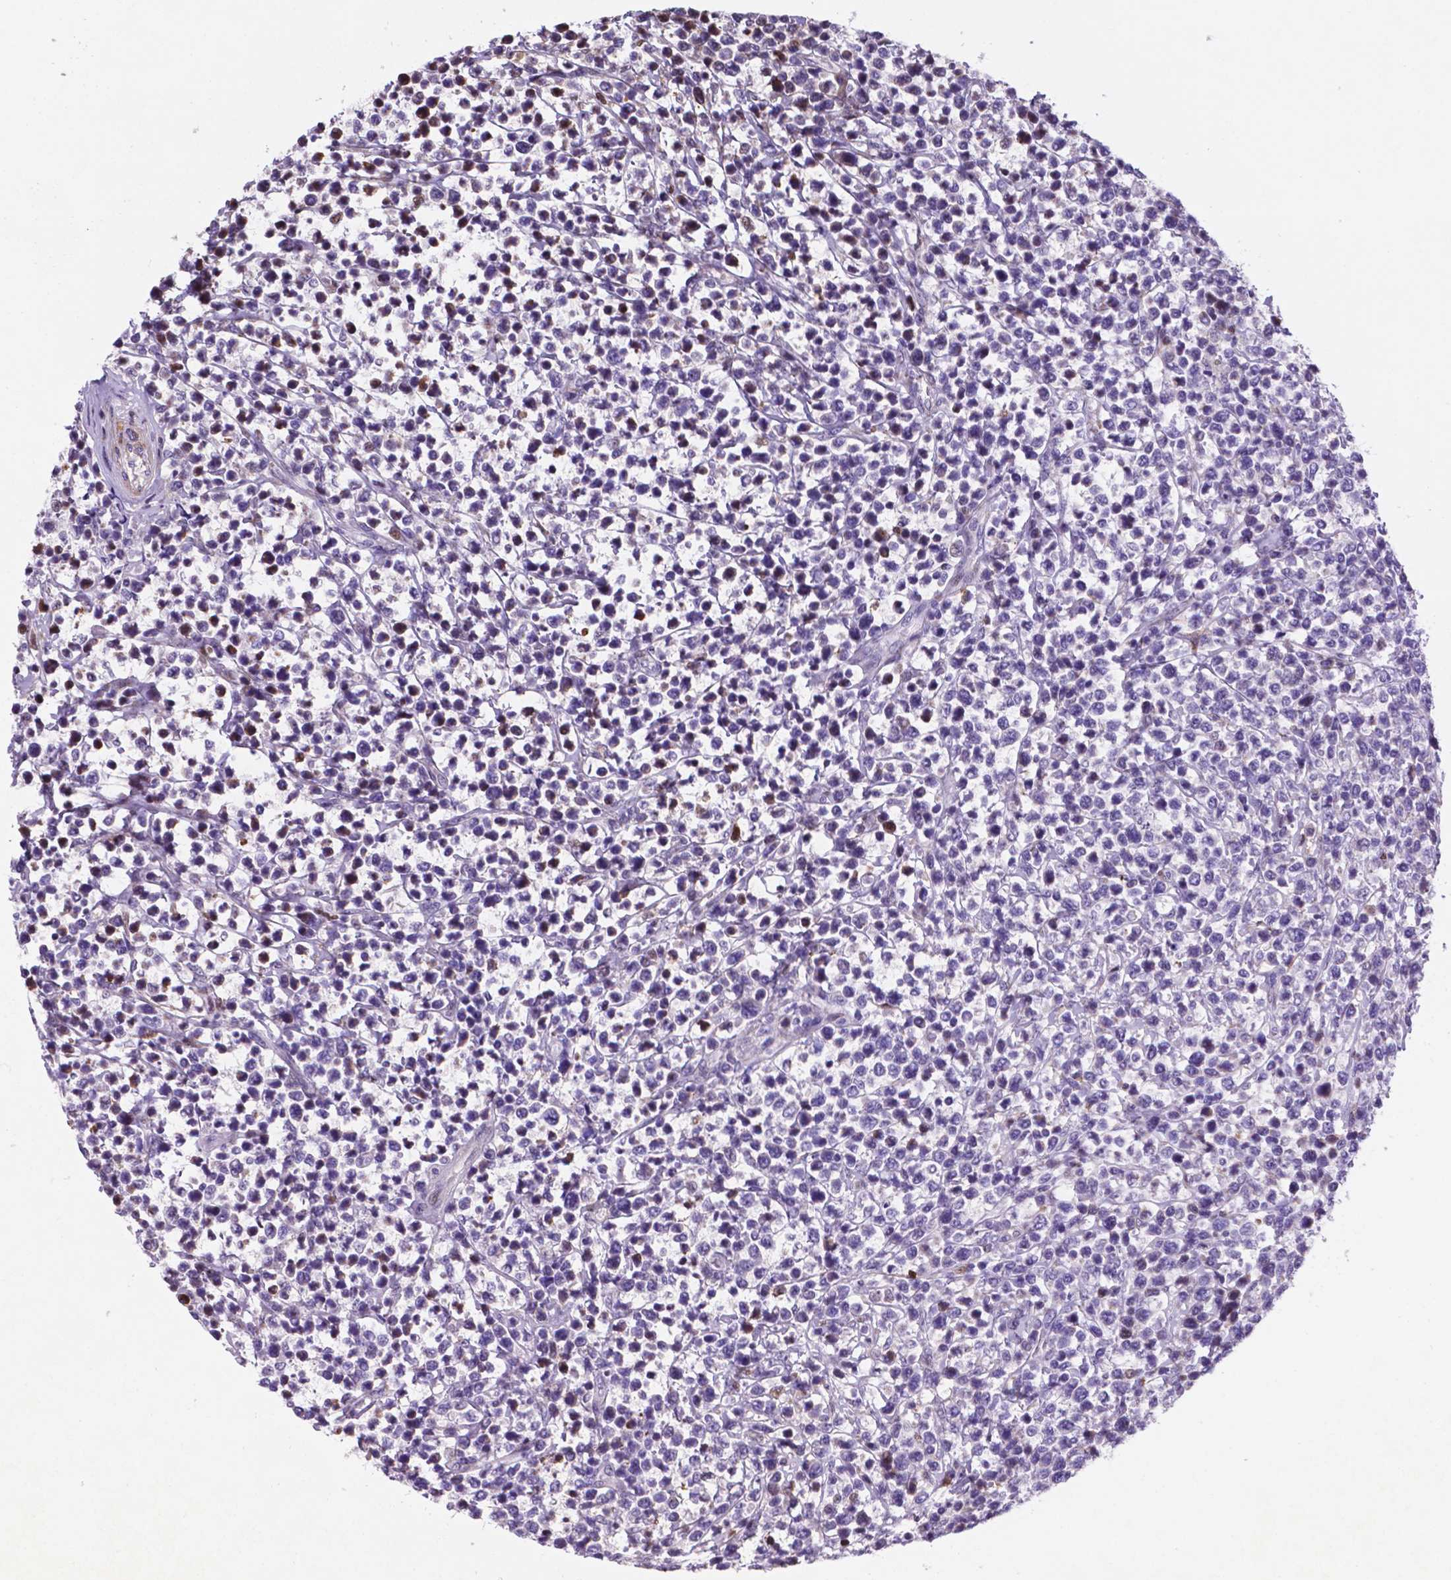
{"staining": {"intensity": "negative", "quantity": "none", "location": "none"}, "tissue": "lymphoma", "cell_type": "Tumor cells", "image_type": "cancer", "snomed": [{"axis": "morphology", "description": "Malignant lymphoma, non-Hodgkin's type, High grade"}, {"axis": "topography", "description": "Soft tissue"}], "caption": "Protein analysis of lymphoma exhibits no significant positivity in tumor cells.", "gene": "TM4SF20", "patient": {"sex": "female", "age": 56}}